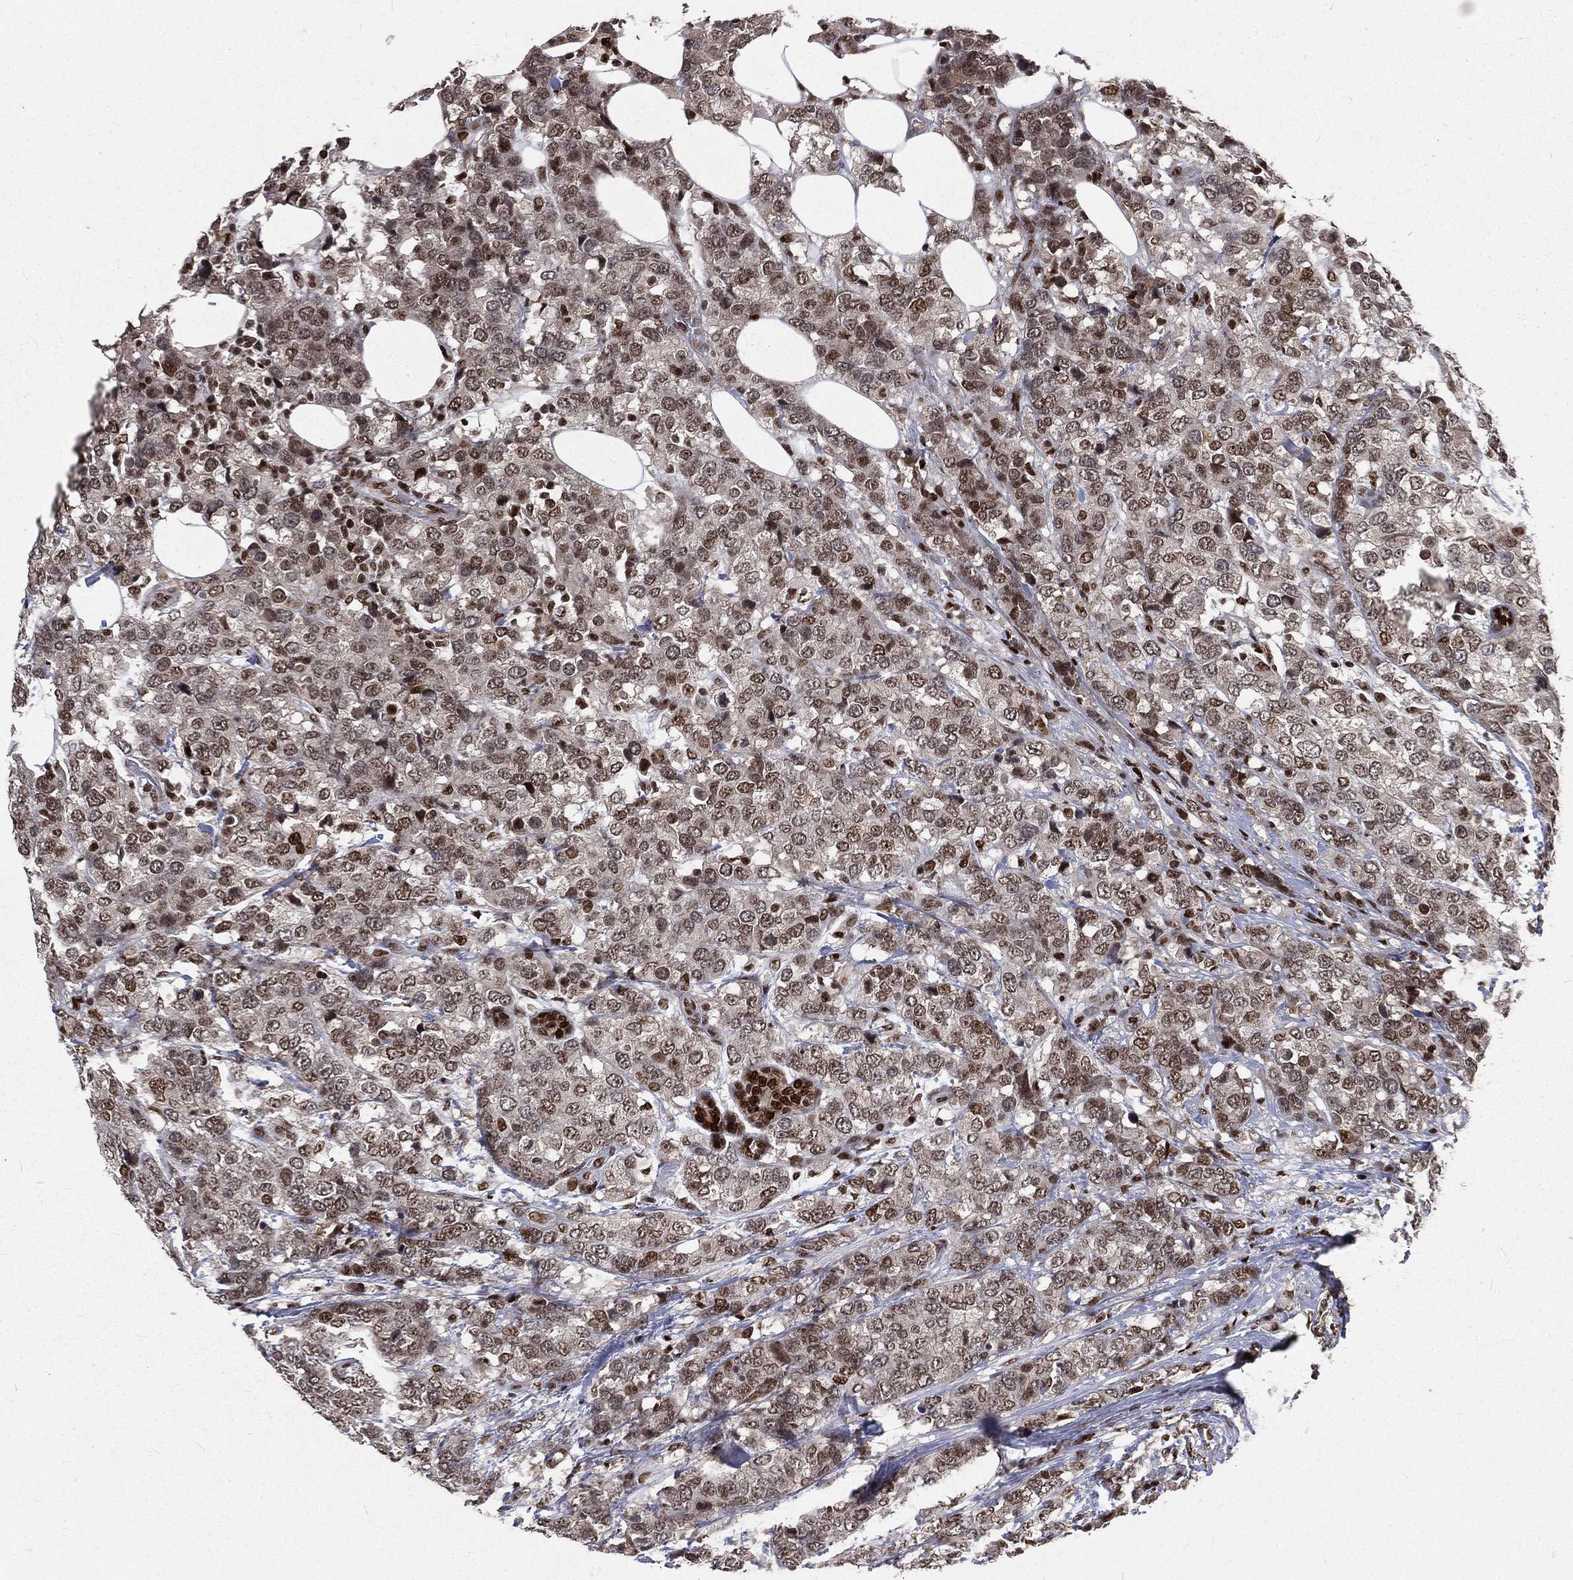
{"staining": {"intensity": "moderate", "quantity": "<25%", "location": "nuclear"}, "tissue": "breast cancer", "cell_type": "Tumor cells", "image_type": "cancer", "snomed": [{"axis": "morphology", "description": "Lobular carcinoma"}, {"axis": "topography", "description": "Breast"}], "caption": "A micrograph of human breast lobular carcinoma stained for a protein shows moderate nuclear brown staining in tumor cells.", "gene": "POLB", "patient": {"sex": "female", "age": 59}}